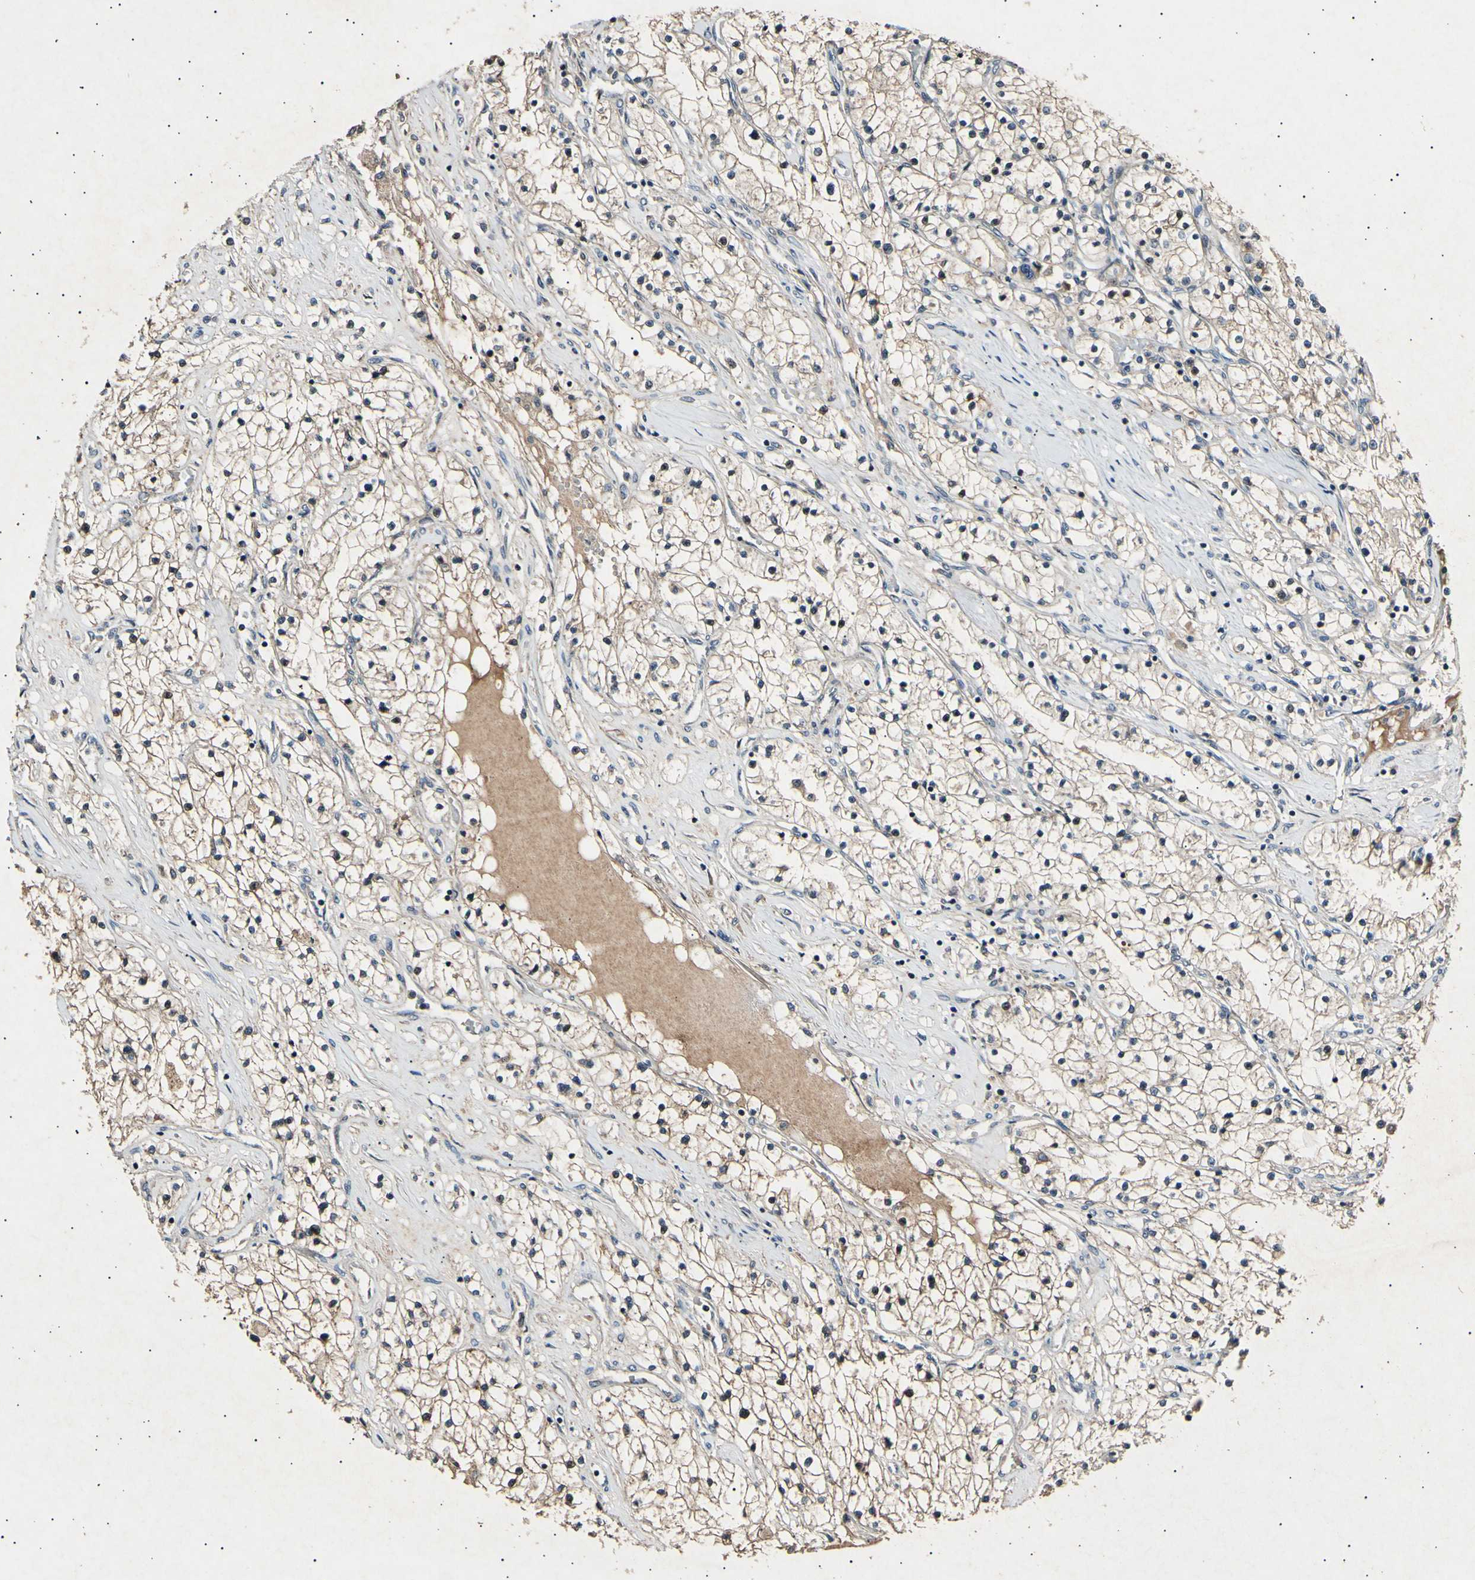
{"staining": {"intensity": "weak", "quantity": ">75%", "location": "cytoplasmic/membranous"}, "tissue": "renal cancer", "cell_type": "Tumor cells", "image_type": "cancer", "snomed": [{"axis": "morphology", "description": "Adenocarcinoma, NOS"}, {"axis": "topography", "description": "Kidney"}], "caption": "High-power microscopy captured an immunohistochemistry (IHC) histopathology image of renal cancer (adenocarcinoma), revealing weak cytoplasmic/membranous positivity in about >75% of tumor cells. (Stains: DAB in brown, nuclei in blue, Microscopy: brightfield microscopy at high magnification).", "gene": "ADCY3", "patient": {"sex": "male", "age": 68}}